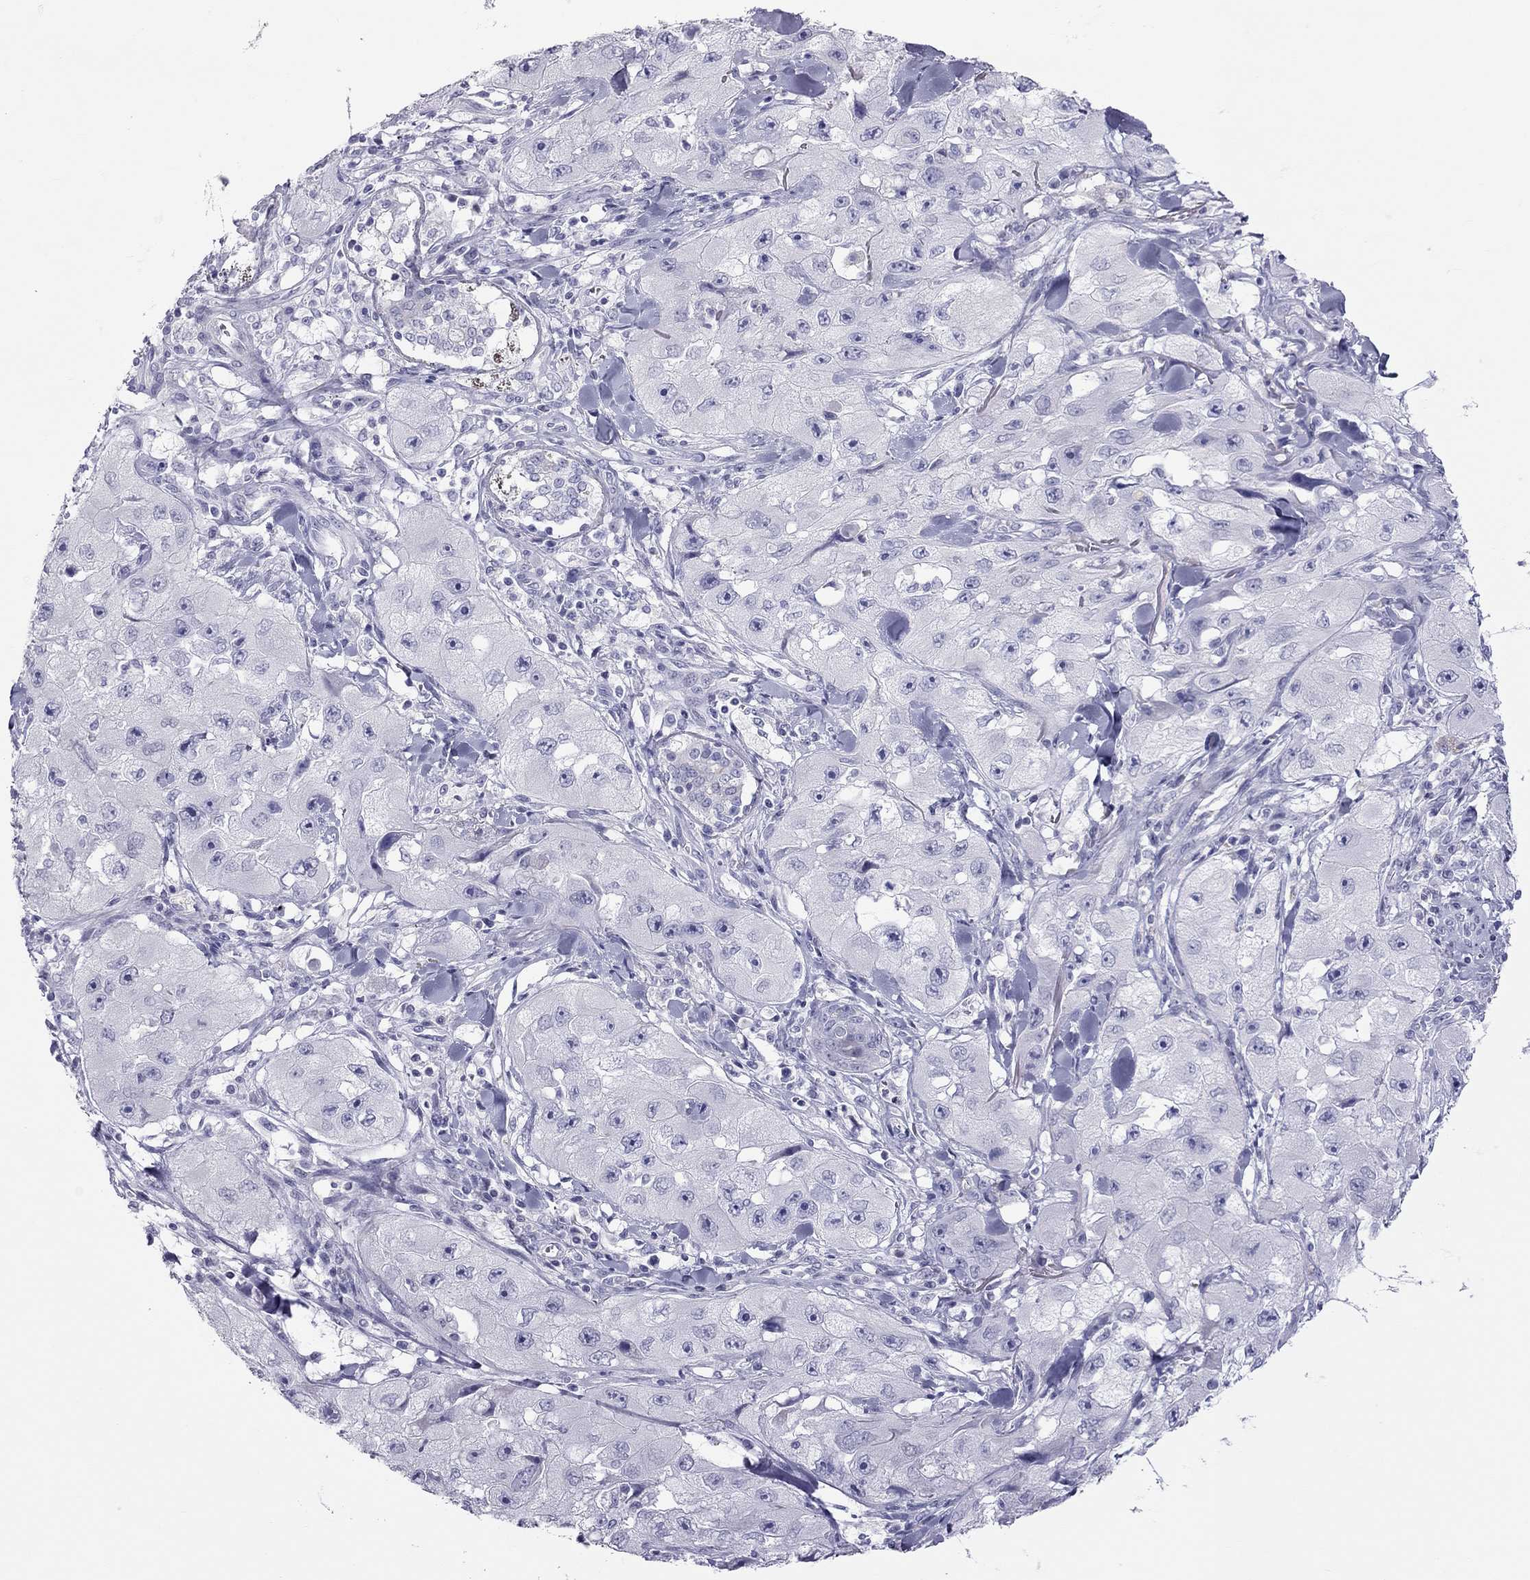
{"staining": {"intensity": "negative", "quantity": "none", "location": "none"}, "tissue": "skin cancer", "cell_type": "Tumor cells", "image_type": "cancer", "snomed": [{"axis": "morphology", "description": "Squamous cell carcinoma, NOS"}, {"axis": "topography", "description": "Skin"}, {"axis": "topography", "description": "Subcutis"}], "caption": "Immunohistochemistry (IHC) image of neoplastic tissue: human squamous cell carcinoma (skin) stained with DAB exhibits no significant protein expression in tumor cells.", "gene": "TEX14", "patient": {"sex": "male", "age": 73}}